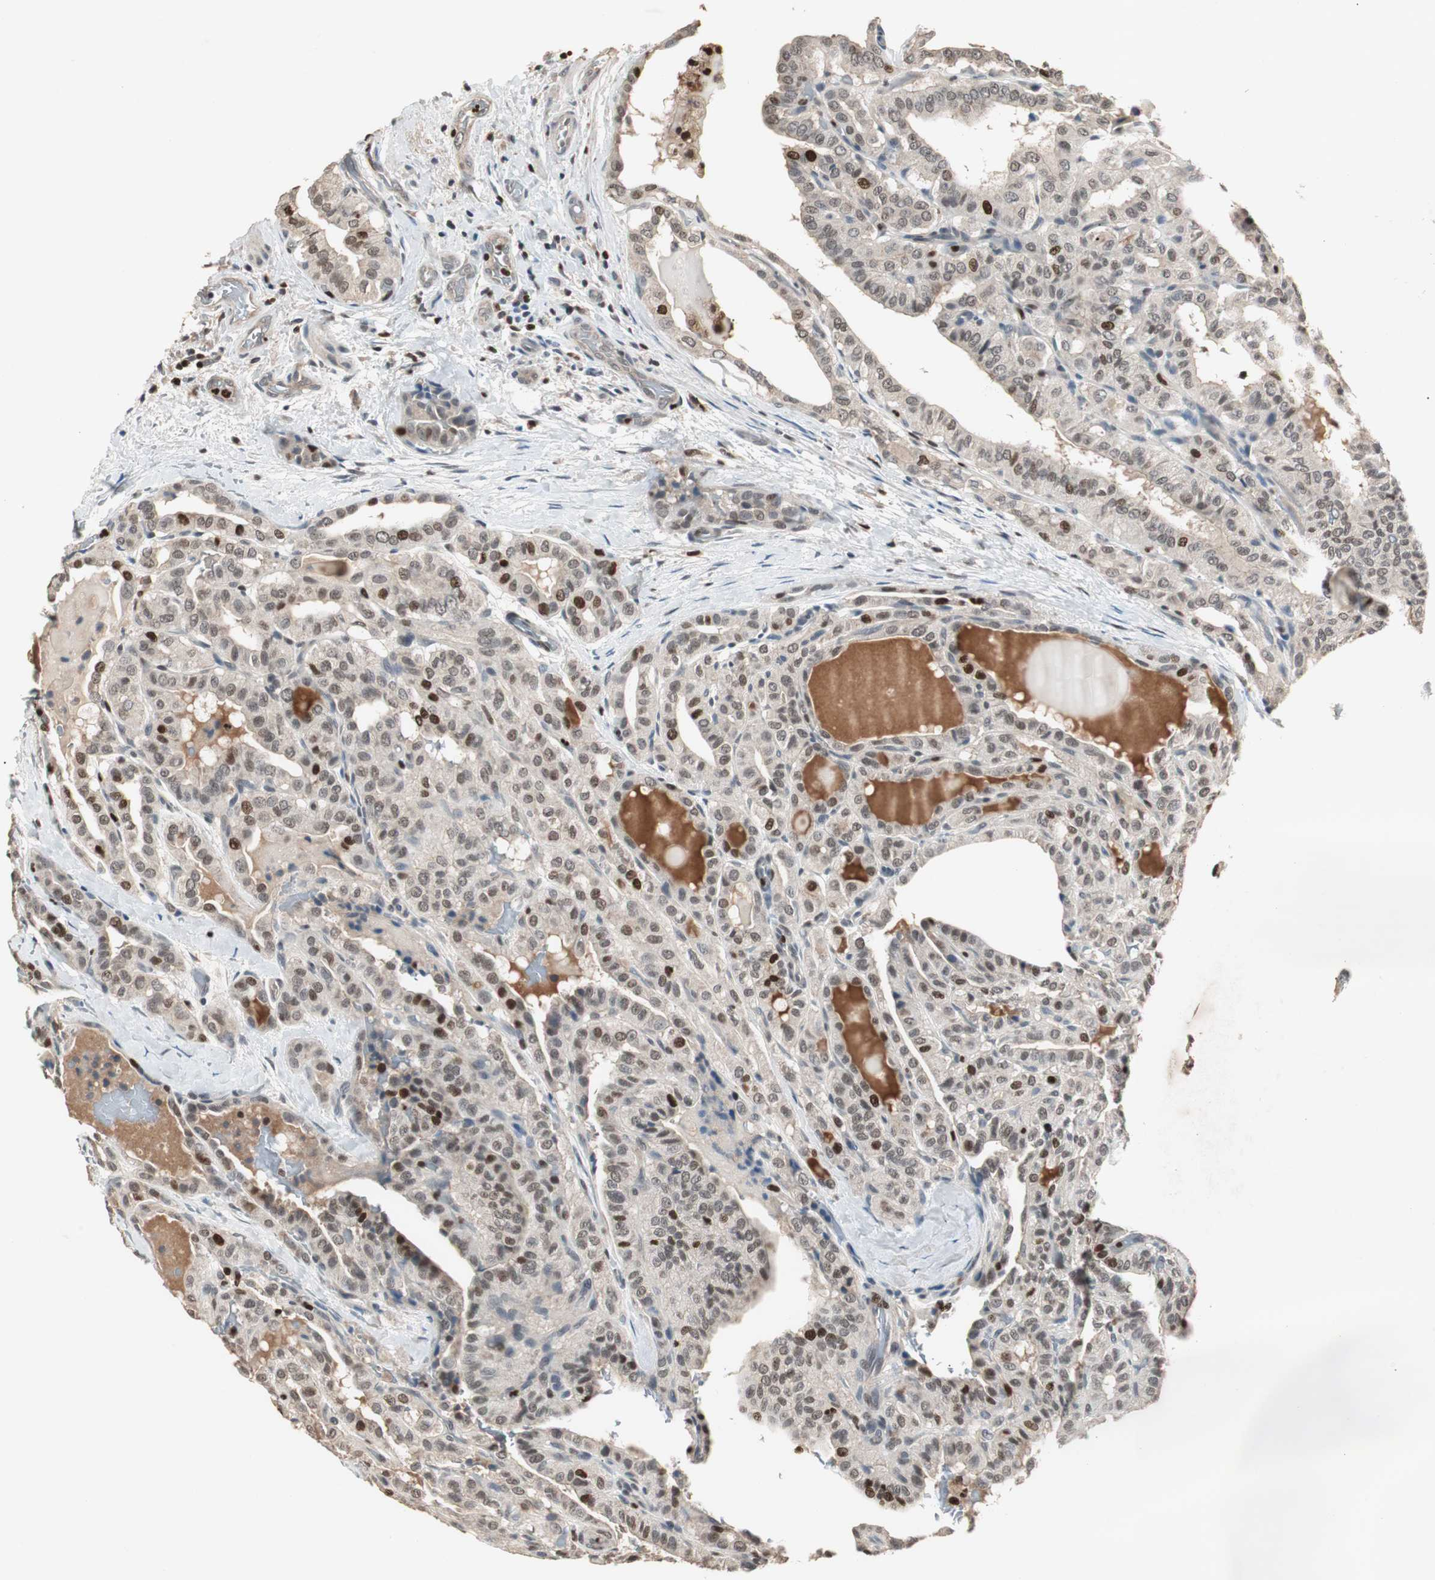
{"staining": {"intensity": "strong", "quantity": "<25%", "location": "nuclear"}, "tissue": "thyroid cancer", "cell_type": "Tumor cells", "image_type": "cancer", "snomed": [{"axis": "morphology", "description": "Papillary adenocarcinoma, NOS"}, {"axis": "topography", "description": "Thyroid gland"}], "caption": "IHC of human thyroid cancer displays medium levels of strong nuclear staining in approximately <25% of tumor cells.", "gene": "FEN1", "patient": {"sex": "male", "age": 77}}